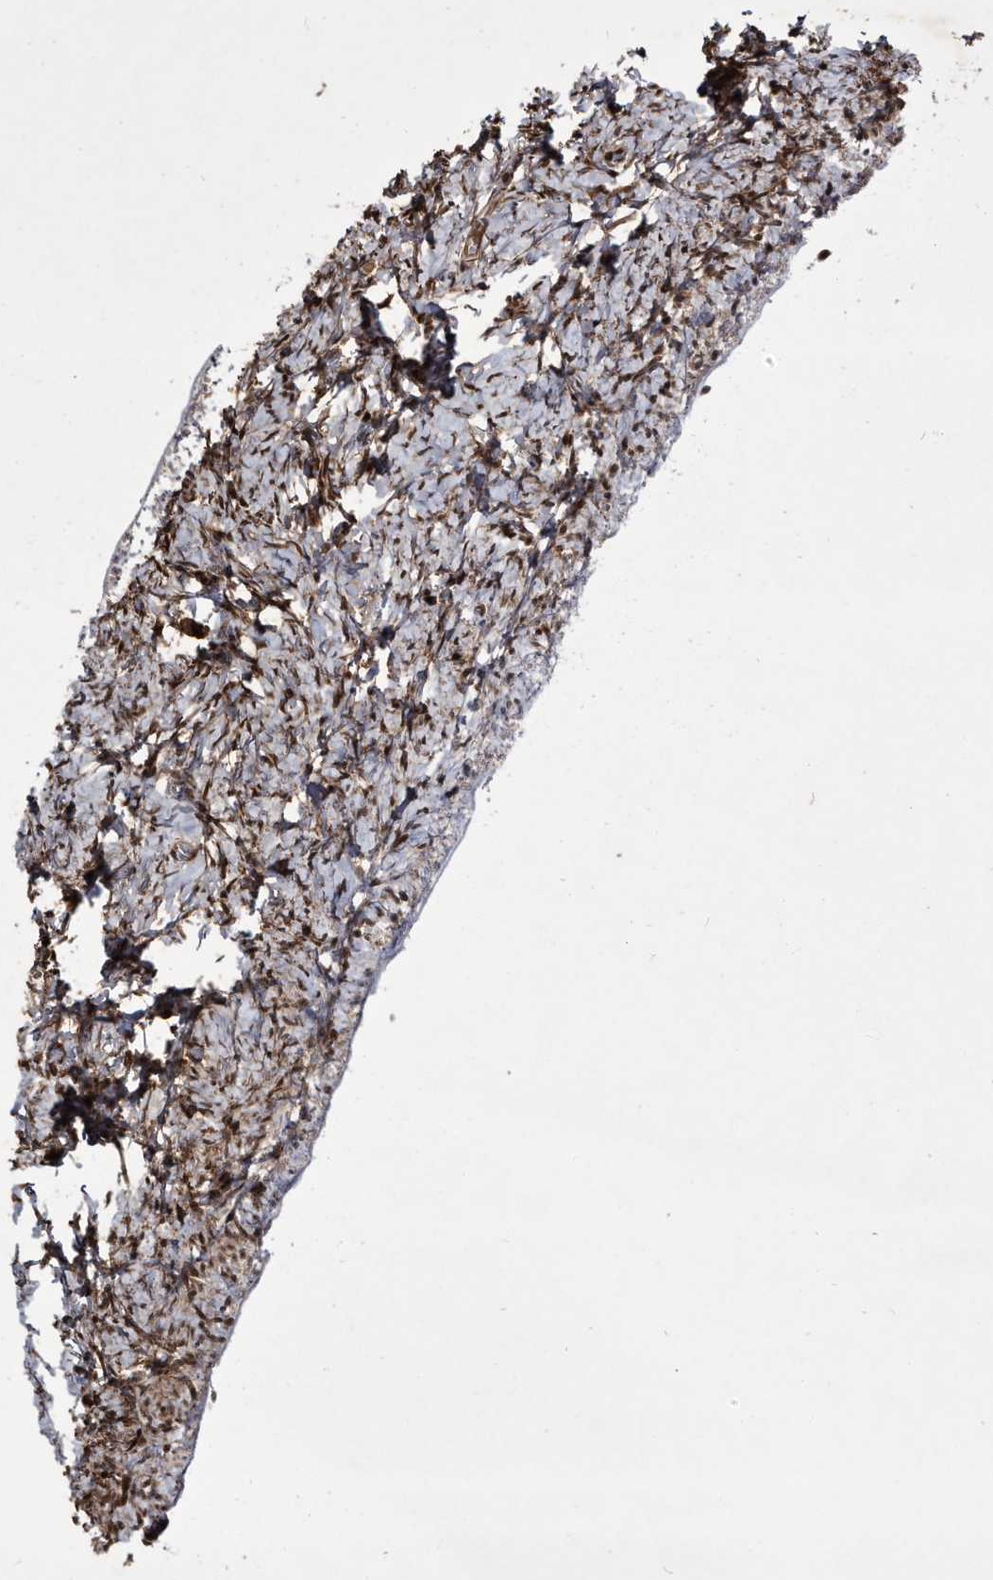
{"staining": {"intensity": "moderate", "quantity": ">75%", "location": "nuclear"}, "tissue": "ovary", "cell_type": "Ovarian stroma cells", "image_type": "normal", "snomed": [{"axis": "morphology", "description": "Normal tissue, NOS"}, {"axis": "topography", "description": "Ovary"}], "caption": "Protein expression analysis of unremarkable ovary displays moderate nuclear staining in about >75% of ovarian stroma cells. (DAB = brown stain, brightfield microscopy at high magnification).", "gene": "RAD23B", "patient": {"sex": "female", "age": 27}}